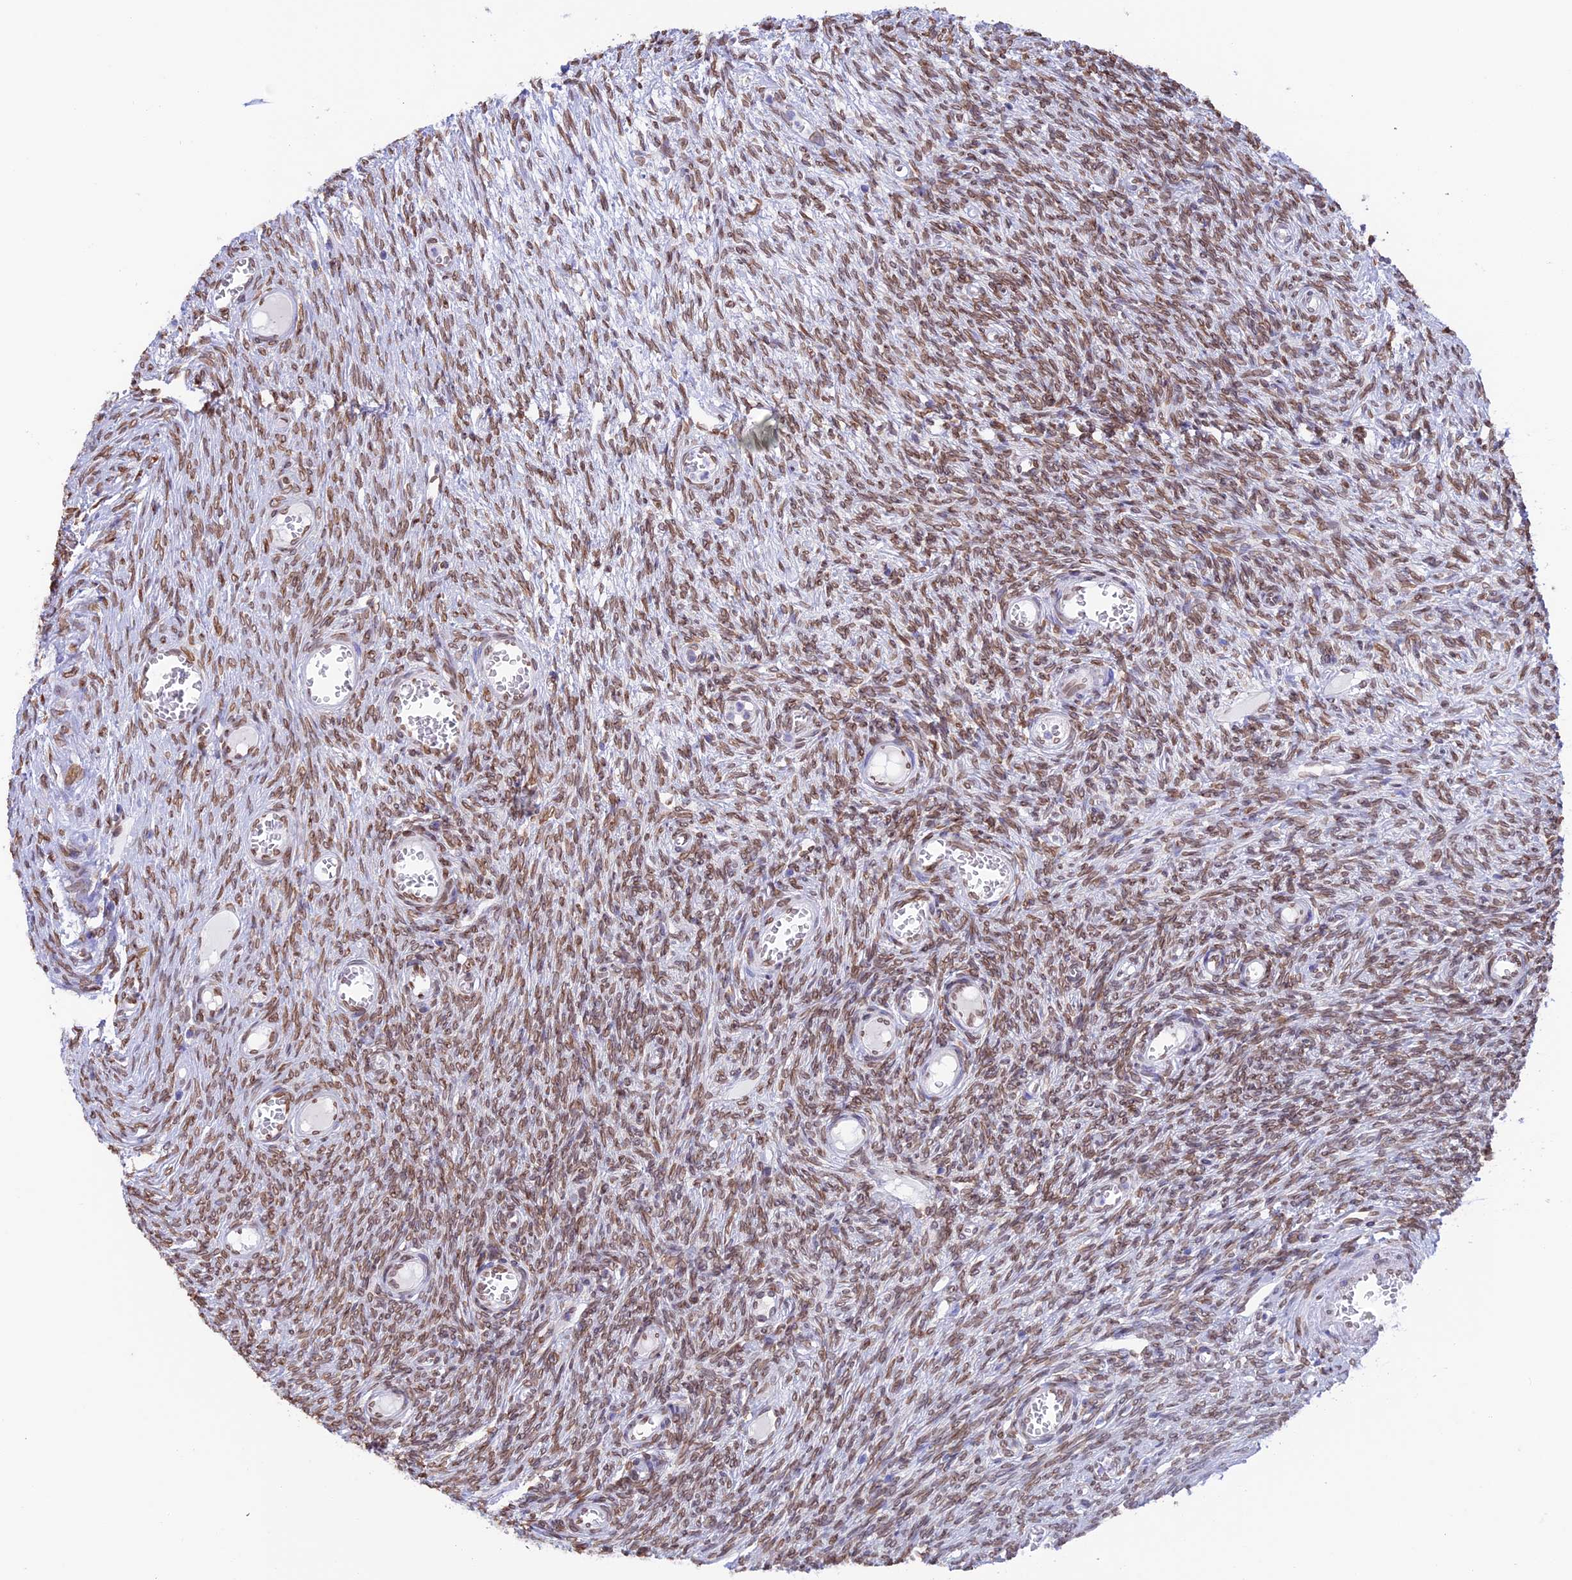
{"staining": {"intensity": "moderate", "quantity": ">75%", "location": "nuclear"}, "tissue": "ovary", "cell_type": "Ovarian stroma cells", "image_type": "normal", "snomed": [{"axis": "morphology", "description": "Normal tissue, NOS"}, {"axis": "topography", "description": "Ovary"}], "caption": "Protein expression by immunohistochemistry (IHC) displays moderate nuclear expression in about >75% of ovarian stroma cells in benign ovary.", "gene": "TMPRSS7", "patient": {"sex": "female", "age": 44}}